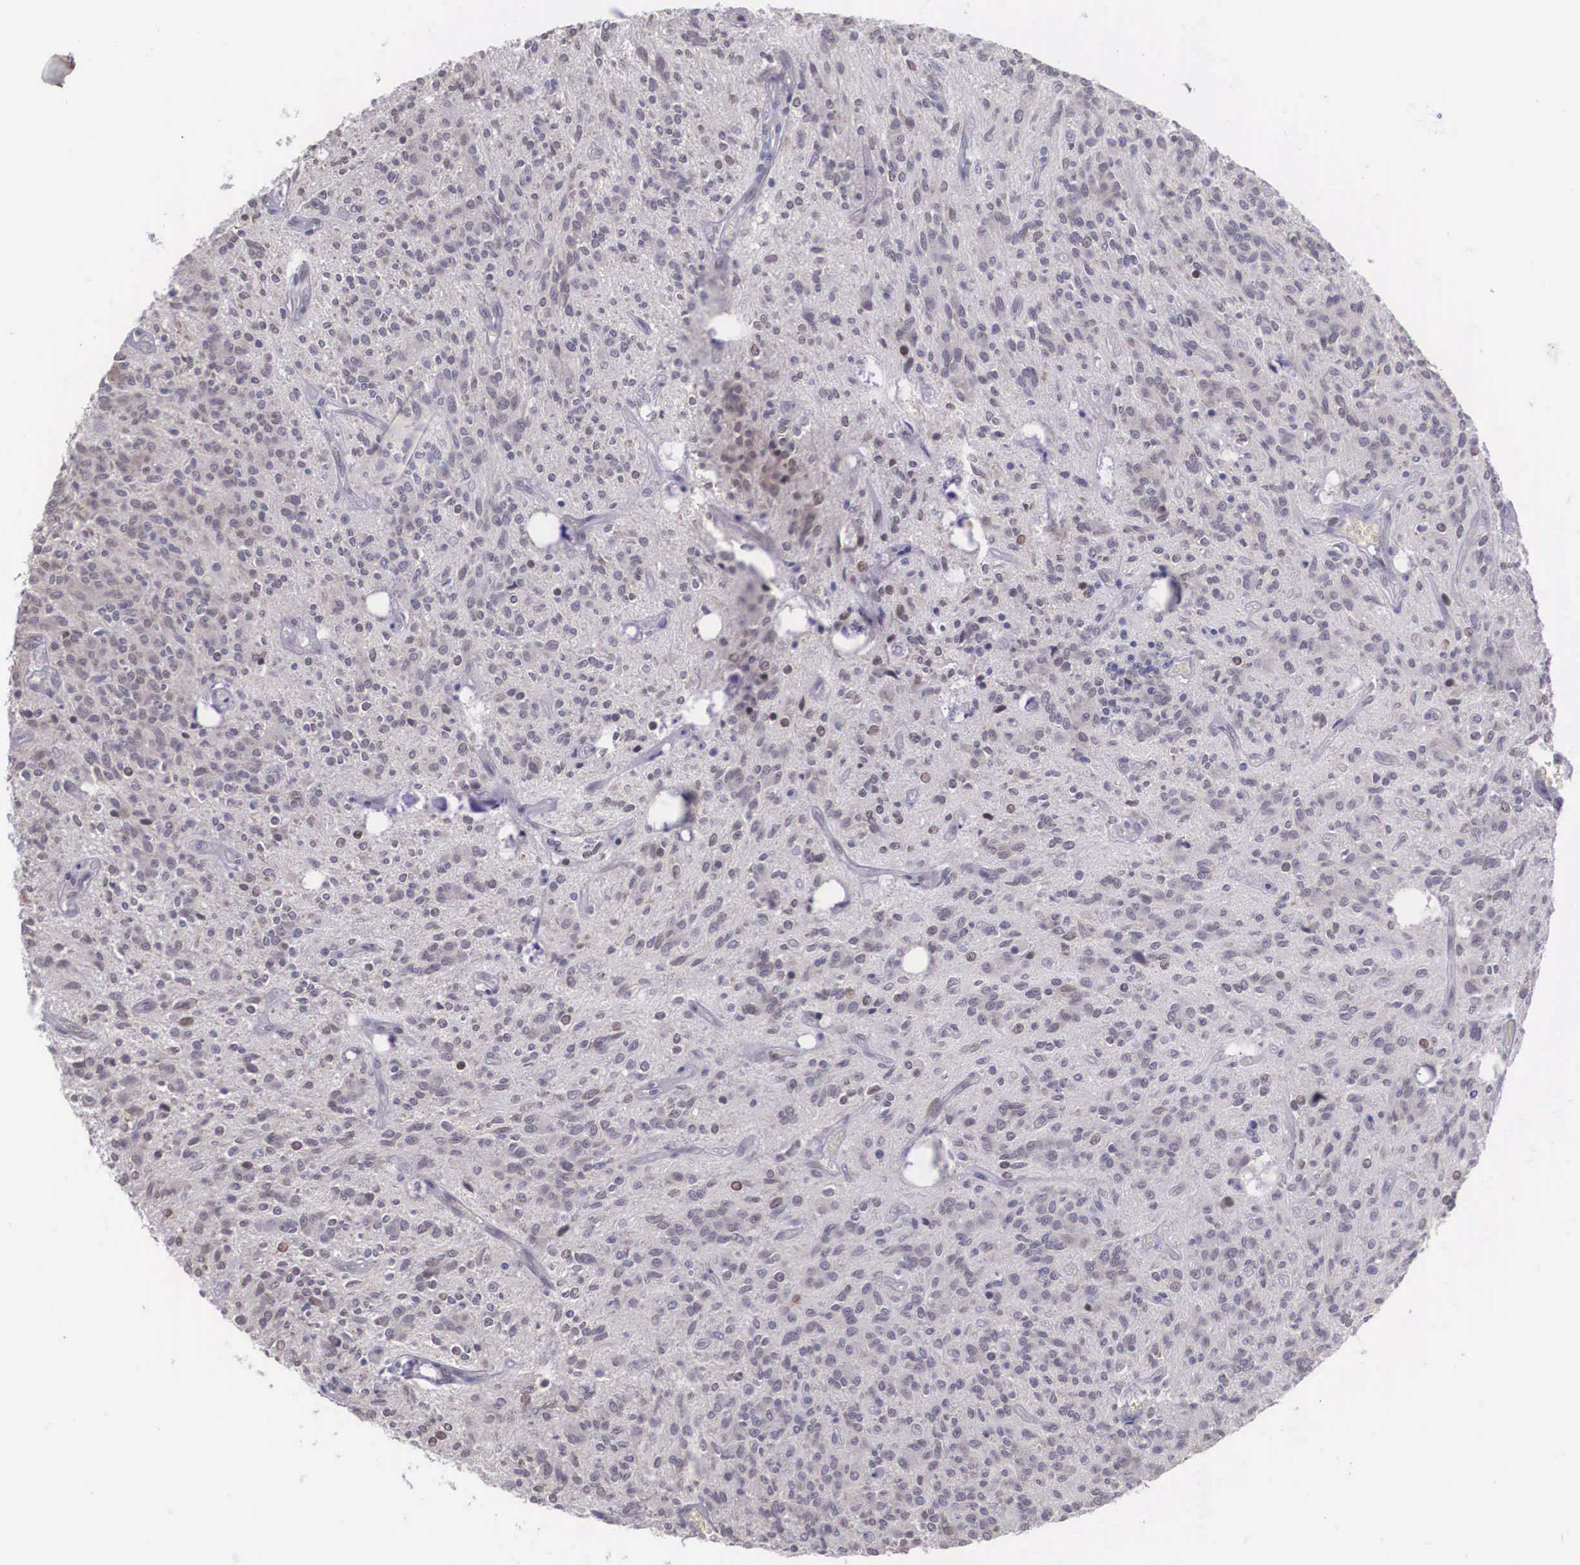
{"staining": {"intensity": "negative", "quantity": "none", "location": "none"}, "tissue": "glioma", "cell_type": "Tumor cells", "image_type": "cancer", "snomed": [{"axis": "morphology", "description": "Glioma, malignant, Low grade"}, {"axis": "topography", "description": "Brain"}], "caption": "Malignant low-grade glioma was stained to show a protein in brown. There is no significant expression in tumor cells.", "gene": "SLC25A21", "patient": {"sex": "female", "age": 15}}